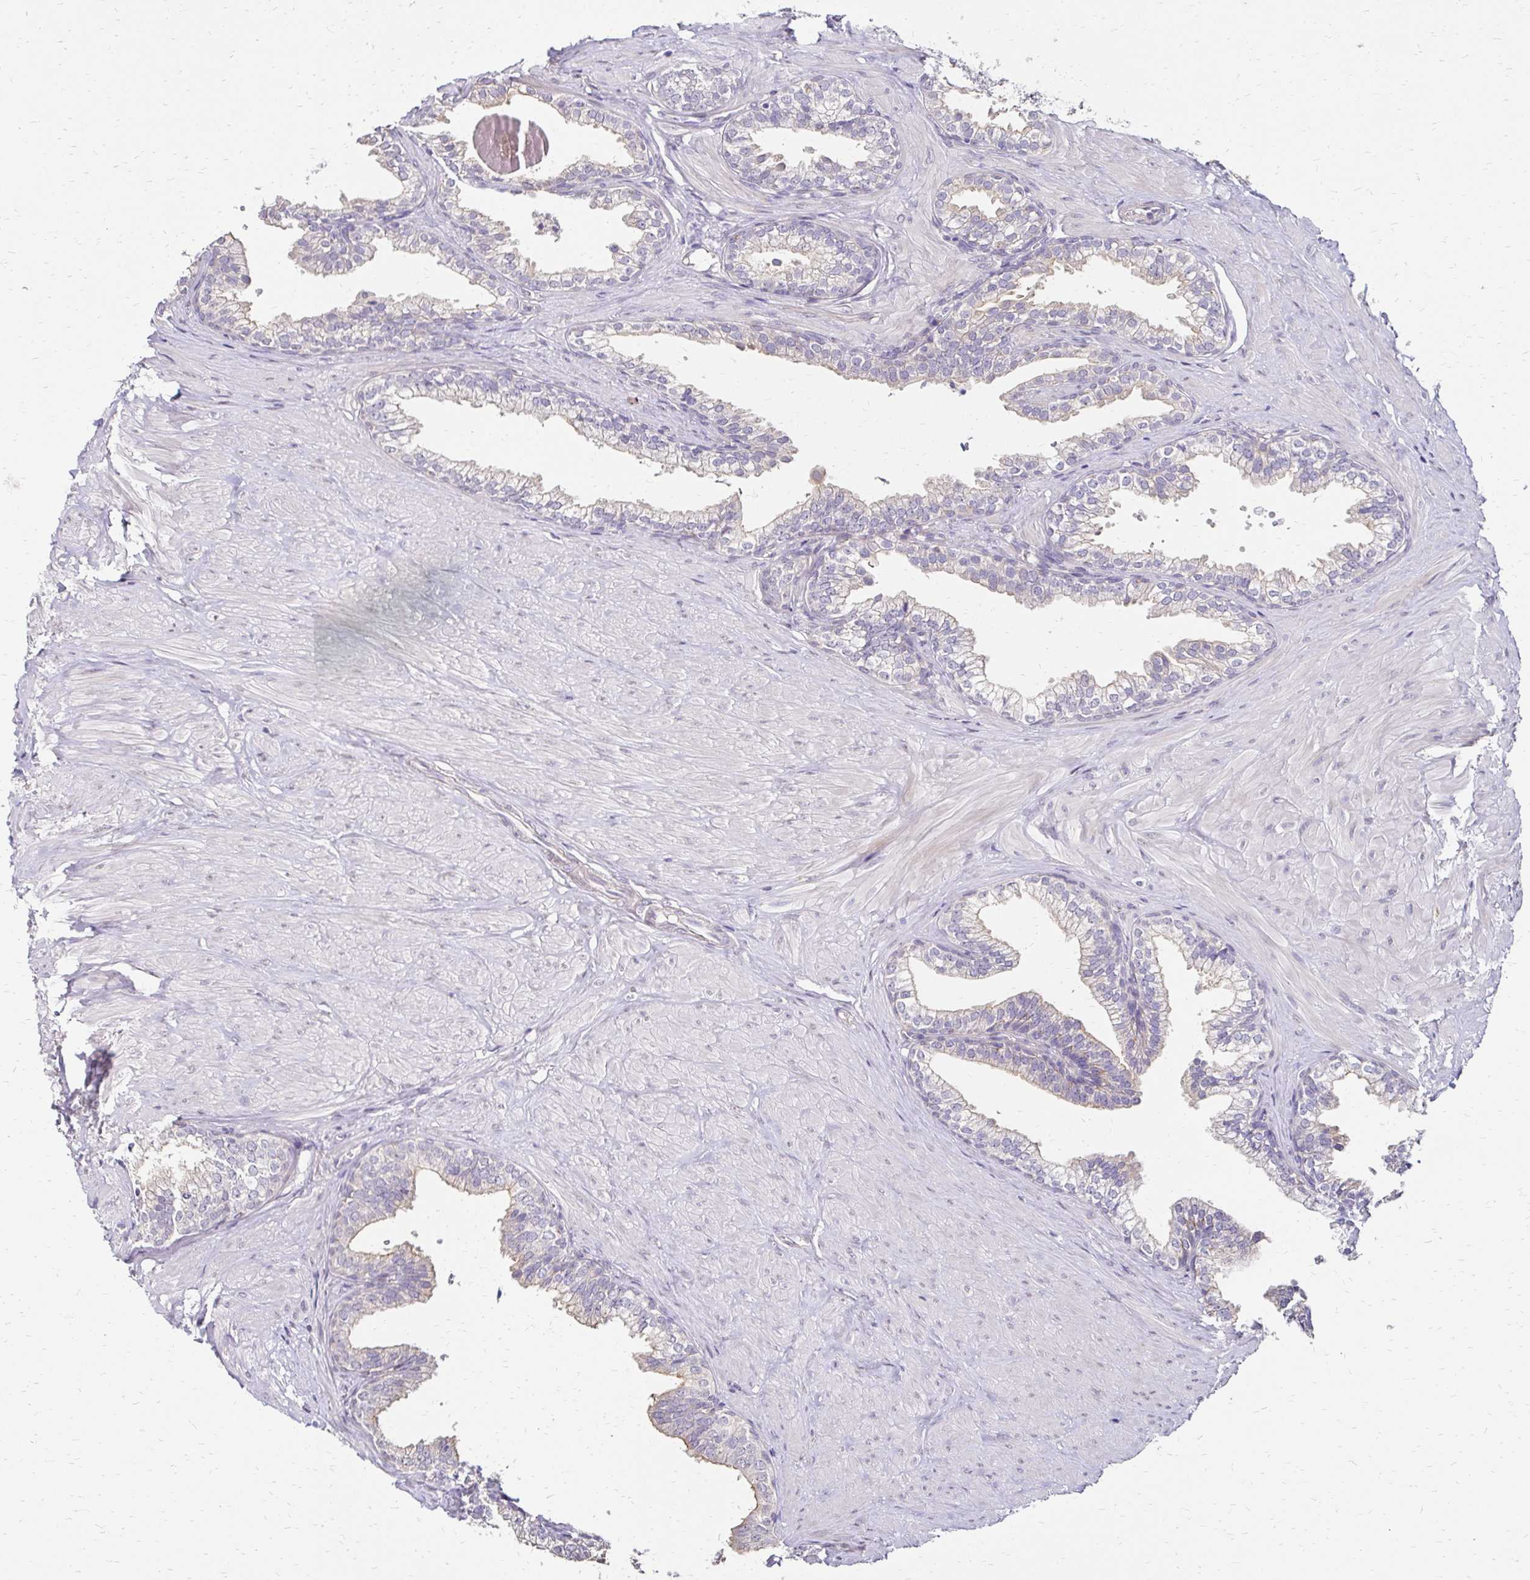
{"staining": {"intensity": "negative", "quantity": "none", "location": "none"}, "tissue": "prostate", "cell_type": "Glandular cells", "image_type": "normal", "snomed": [{"axis": "morphology", "description": "Normal tissue, NOS"}, {"axis": "topography", "description": "Prostate"}, {"axis": "topography", "description": "Peripheral nerve tissue"}], "caption": "Immunohistochemistry (IHC) image of unremarkable prostate stained for a protein (brown), which displays no positivity in glandular cells. The staining was performed using DAB (3,3'-diaminobenzidine) to visualize the protein expression in brown, while the nuclei were stained in blue with hematoxylin (Magnification: 20x).", "gene": "PRIMA1", "patient": {"sex": "male", "age": 55}}